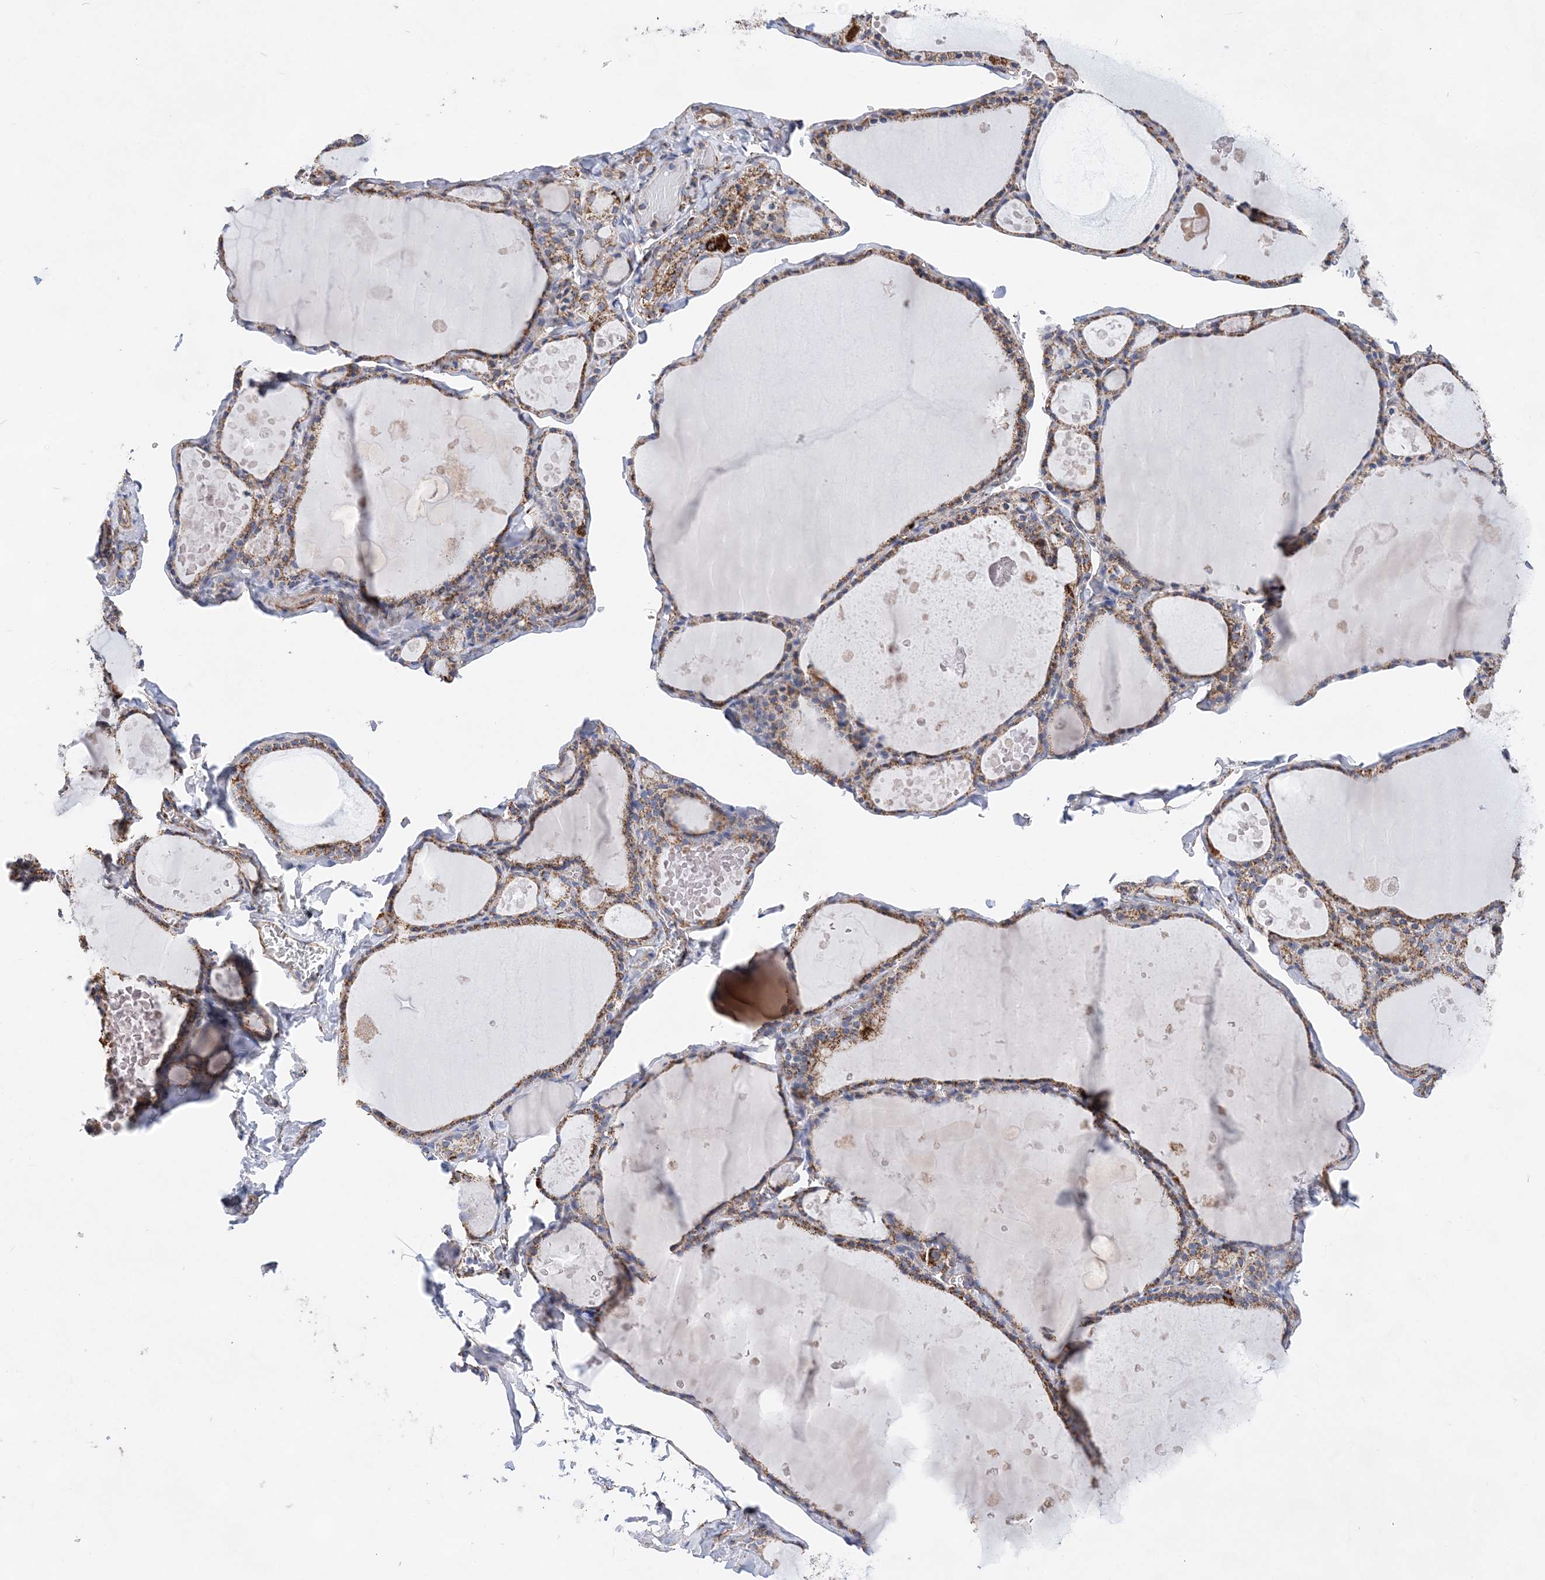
{"staining": {"intensity": "moderate", "quantity": ">75%", "location": "cytoplasmic/membranous"}, "tissue": "thyroid gland", "cell_type": "Glandular cells", "image_type": "normal", "snomed": [{"axis": "morphology", "description": "Normal tissue, NOS"}, {"axis": "topography", "description": "Thyroid gland"}], "caption": "A histopathology image of human thyroid gland stained for a protein displays moderate cytoplasmic/membranous brown staining in glandular cells.", "gene": "ACOT9", "patient": {"sex": "male", "age": 56}}